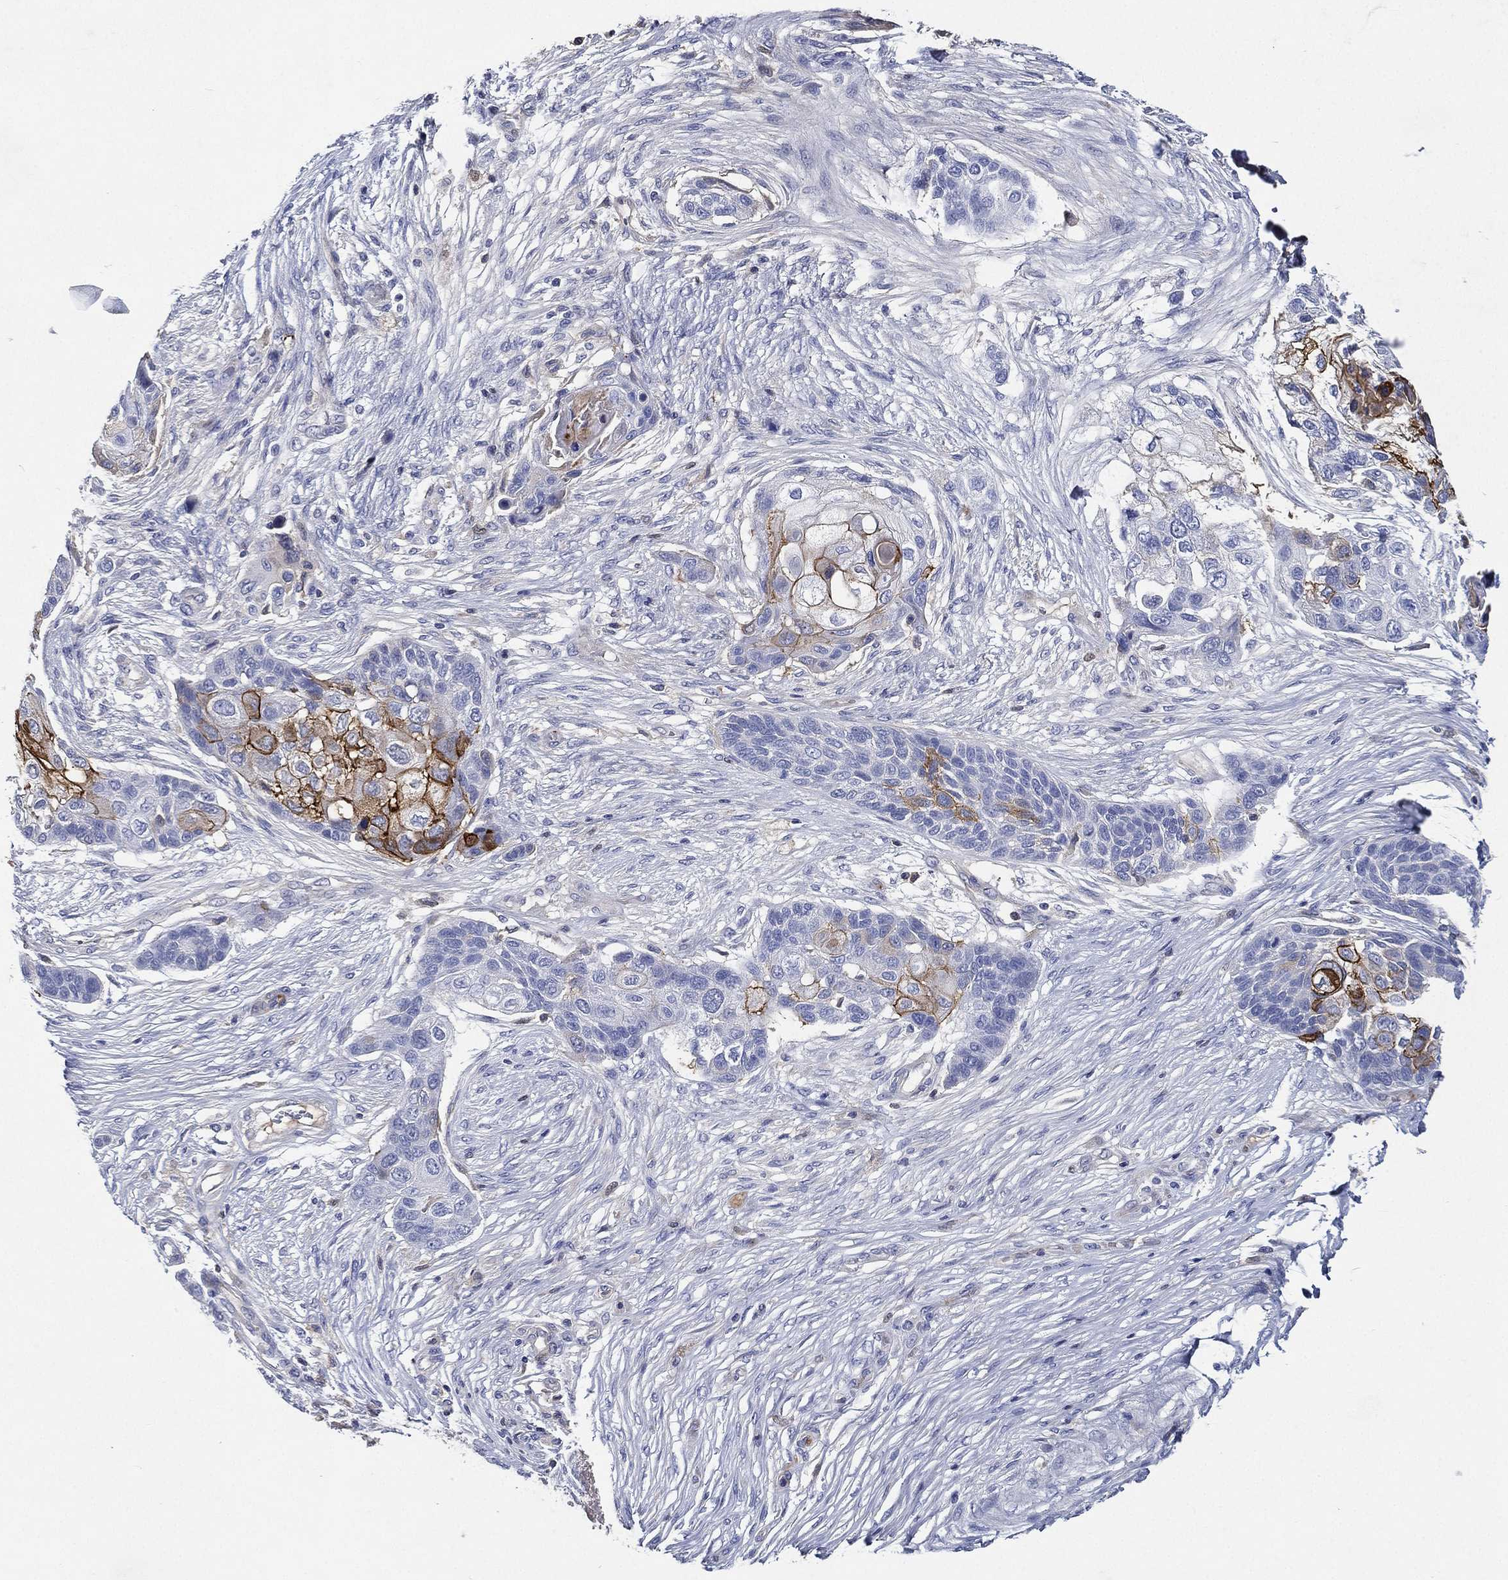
{"staining": {"intensity": "strong", "quantity": "<25%", "location": "cytoplasmic/membranous"}, "tissue": "lung cancer", "cell_type": "Tumor cells", "image_type": "cancer", "snomed": [{"axis": "morphology", "description": "Squamous cell carcinoma, NOS"}, {"axis": "topography", "description": "Lung"}], "caption": "Lung cancer was stained to show a protein in brown. There is medium levels of strong cytoplasmic/membranous staining in about <25% of tumor cells. The staining was performed using DAB, with brown indicating positive protein expression. Nuclei are stained blue with hematoxylin.", "gene": "TMPRSS11D", "patient": {"sex": "male", "age": 69}}